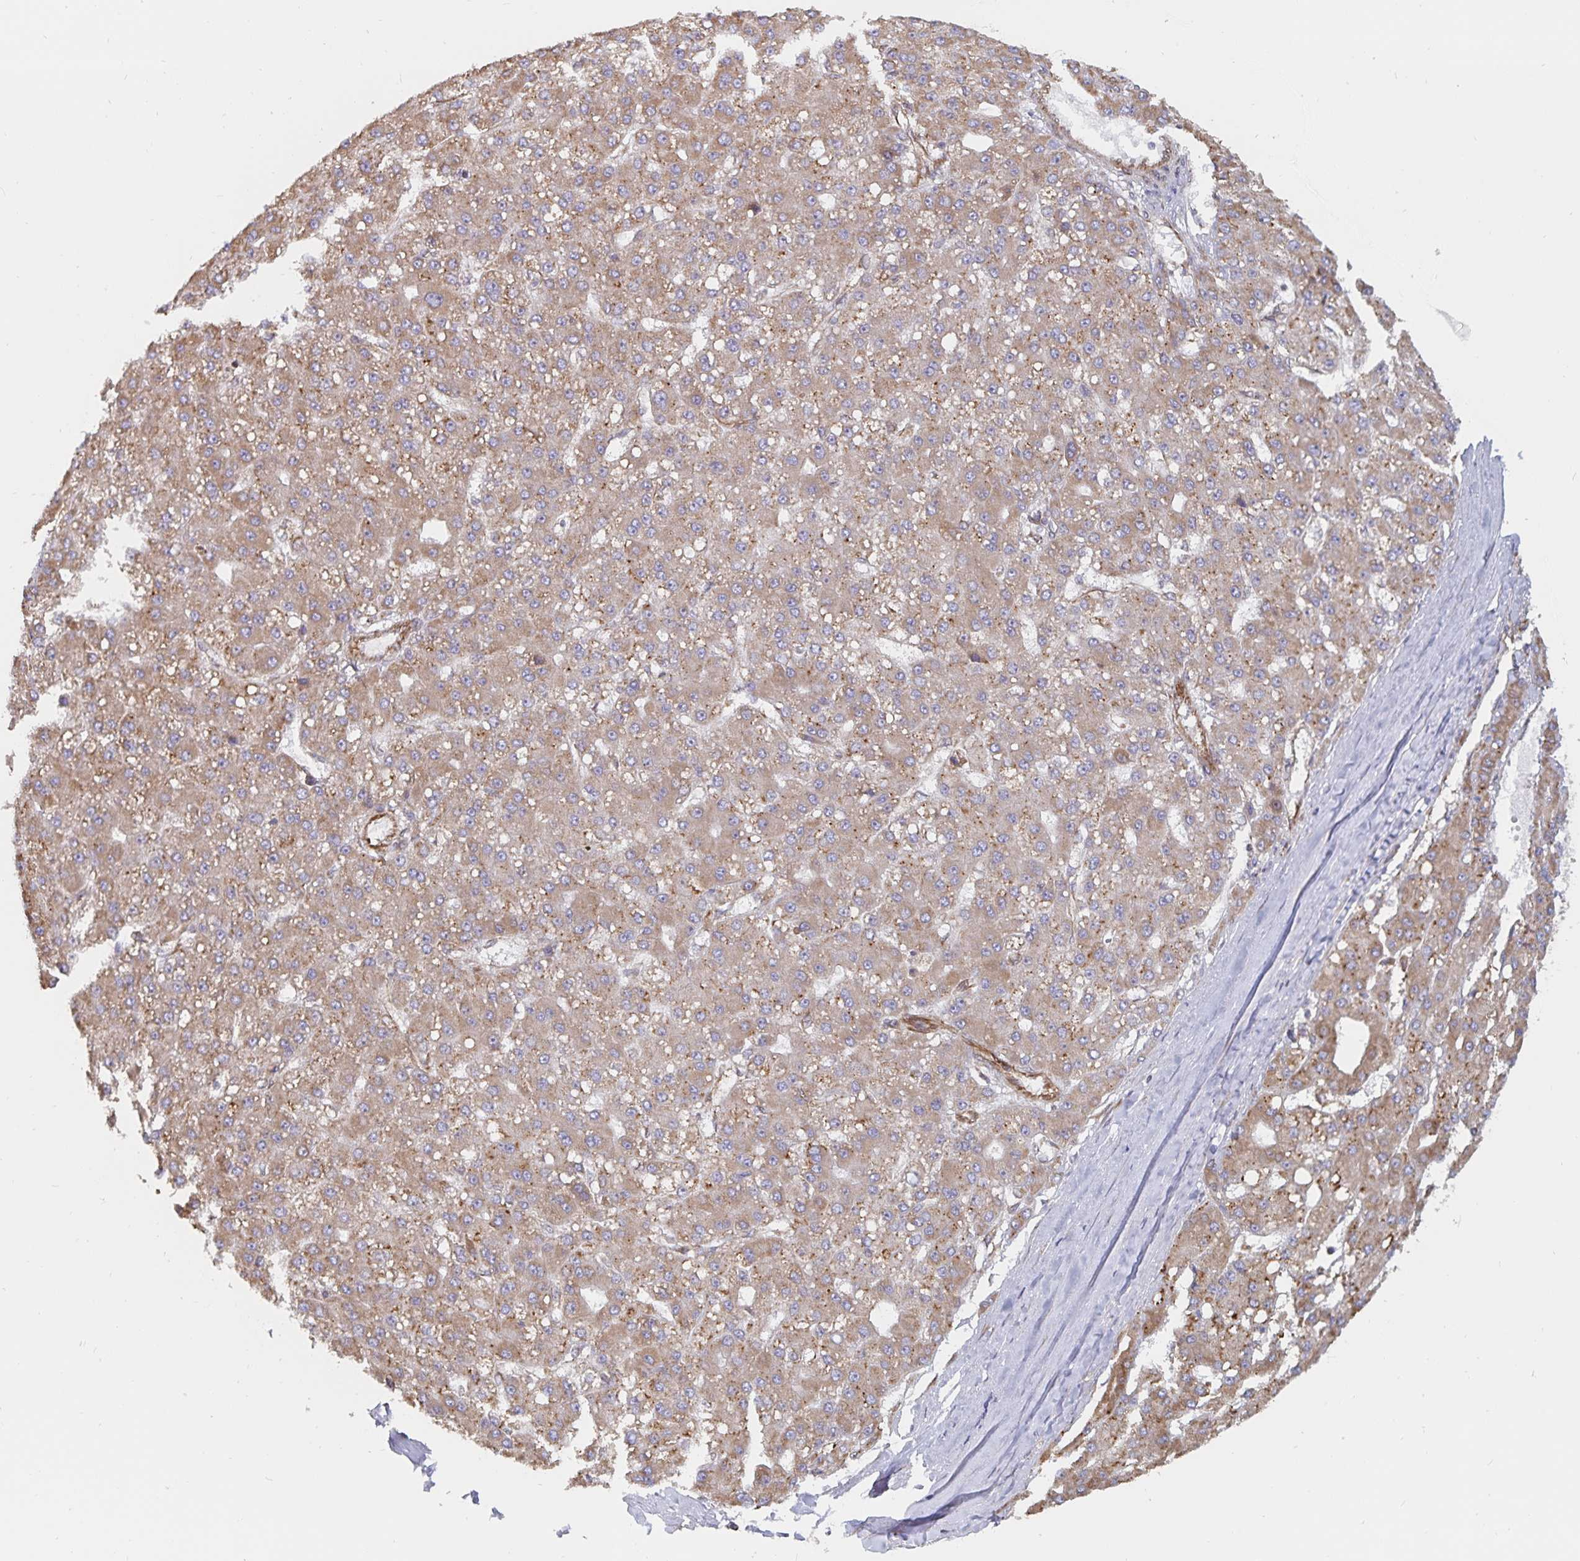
{"staining": {"intensity": "weak", "quantity": ">75%", "location": "cytoplasmic/membranous"}, "tissue": "liver cancer", "cell_type": "Tumor cells", "image_type": "cancer", "snomed": [{"axis": "morphology", "description": "Carcinoma, Hepatocellular, NOS"}, {"axis": "topography", "description": "Liver"}], "caption": "Hepatocellular carcinoma (liver) tissue displays weak cytoplasmic/membranous positivity in about >75% of tumor cells (DAB (3,3'-diaminobenzidine) IHC, brown staining for protein, blue staining for nuclei).", "gene": "BCAP29", "patient": {"sex": "male", "age": 67}}